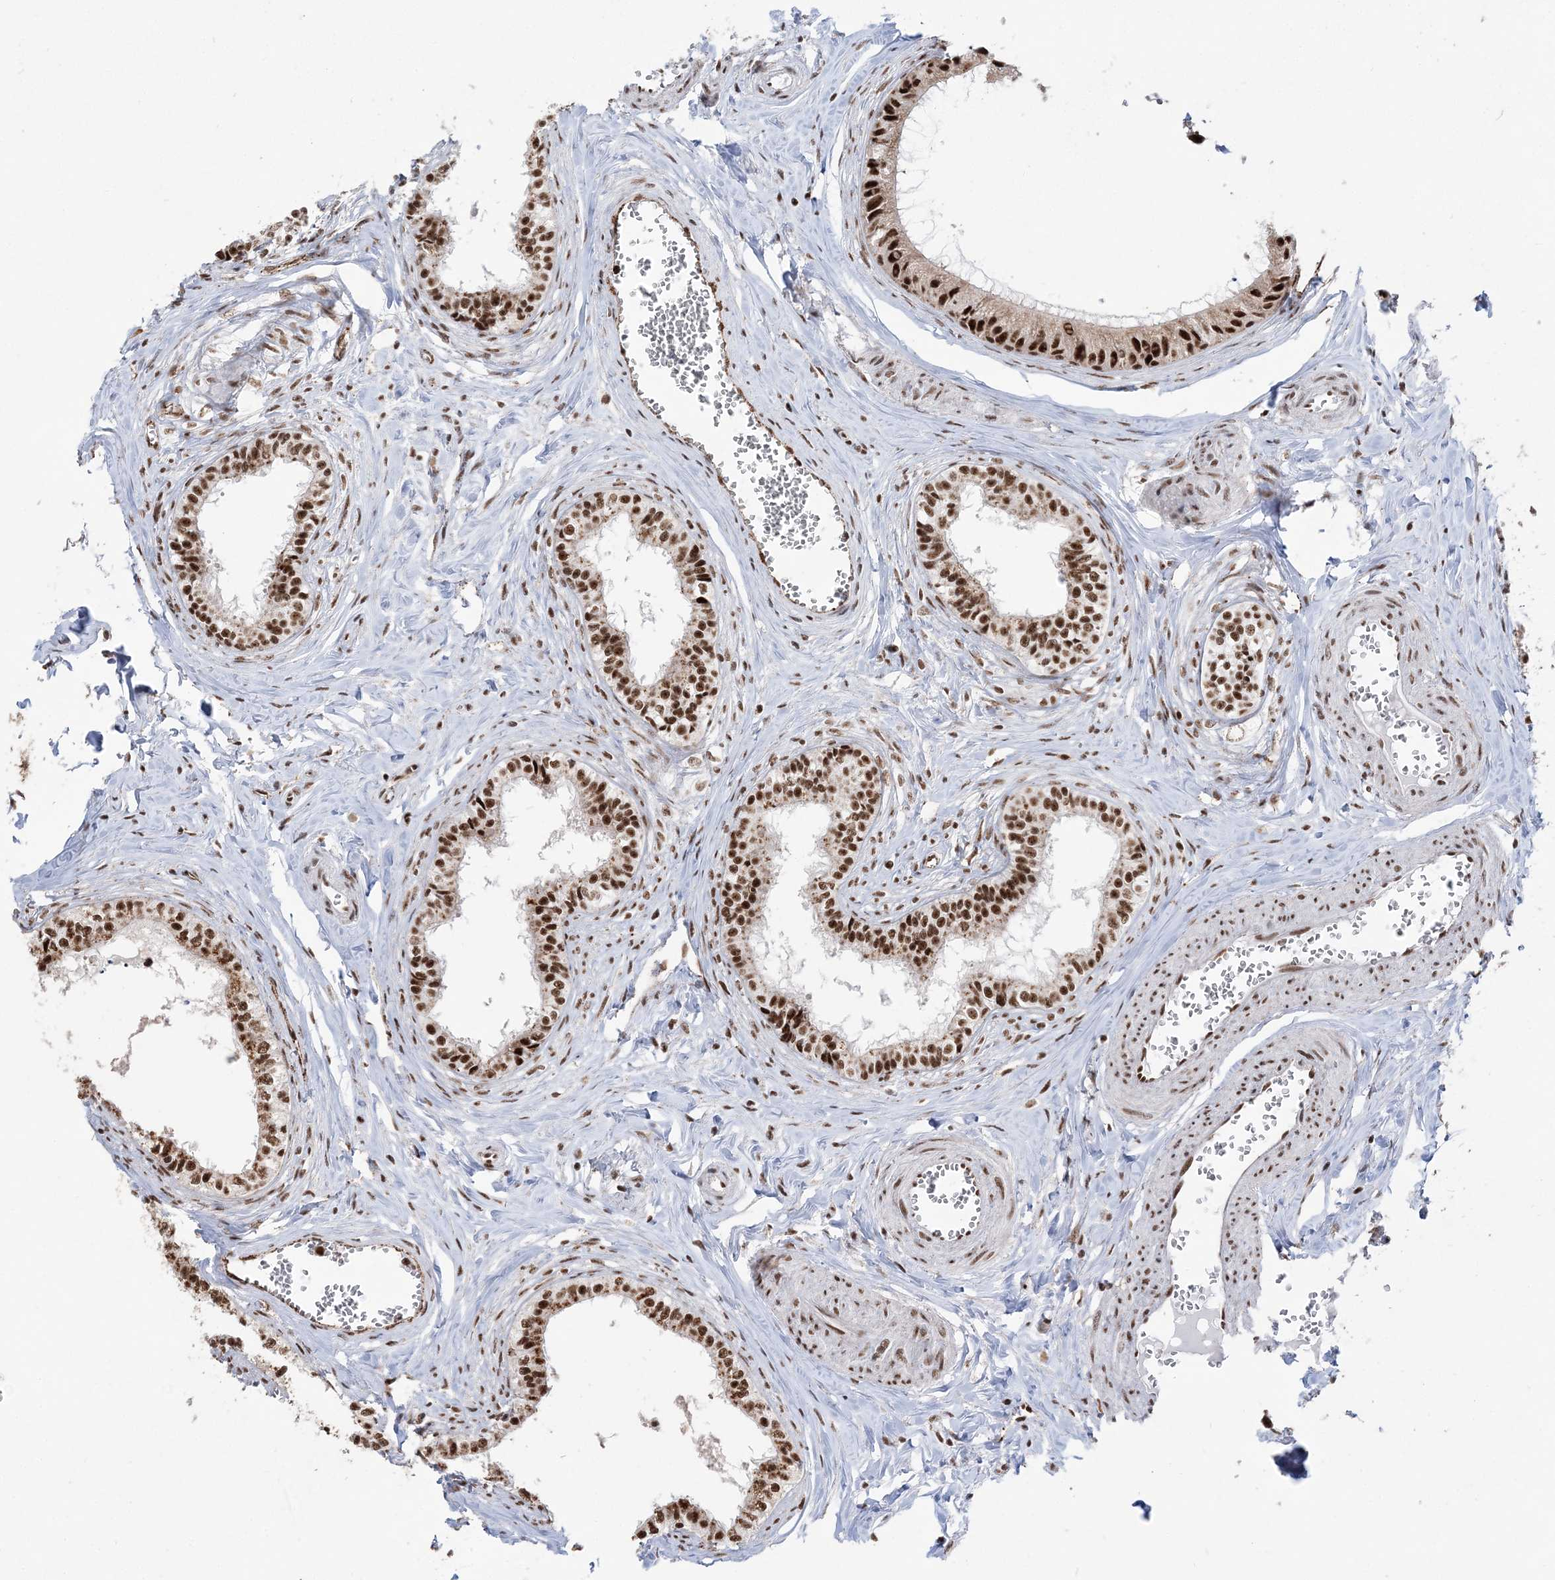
{"staining": {"intensity": "strong", "quantity": ">75%", "location": "nuclear"}, "tissue": "epididymis", "cell_type": "Glandular cells", "image_type": "normal", "snomed": [{"axis": "morphology", "description": "Normal tissue, NOS"}, {"axis": "topography", "description": "Epididymis"}], "caption": "A micrograph of epididymis stained for a protein shows strong nuclear brown staining in glandular cells.", "gene": "RBM17", "patient": {"sex": "male", "age": 36}}